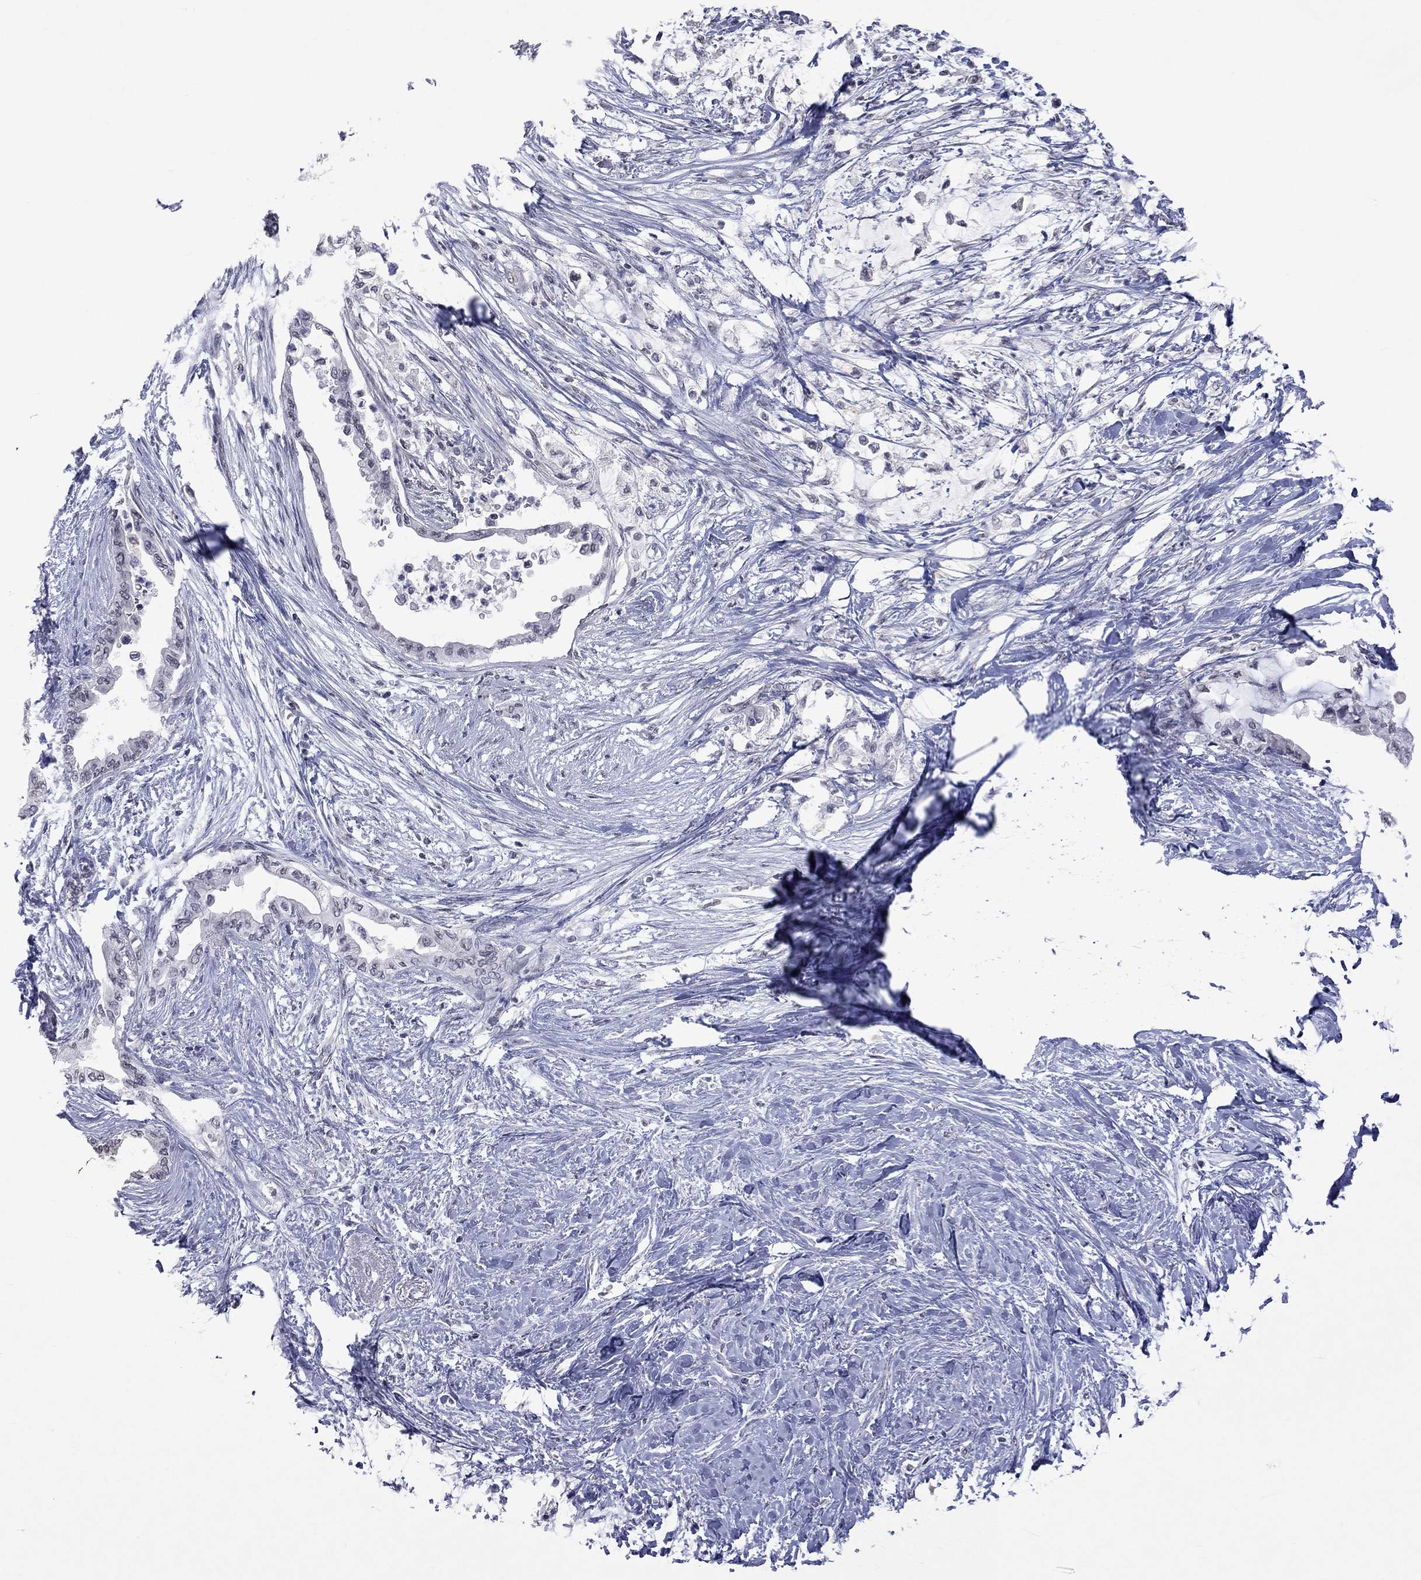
{"staining": {"intensity": "negative", "quantity": "none", "location": "none"}, "tissue": "pancreatic cancer", "cell_type": "Tumor cells", "image_type": "cancer", "snomed": [{"axis": "morphology", "description": "Normal tissue, NOS"}, {"axis": "morphology", "description": "Adenocarcinoma, NOS"}, {"axis": "topography", "description": "Pancreas"}, {"axis": "topography", "description": "Duodenum"}], "caption": "This is a micrograph of immunohistochemistry staining of pancreatic cancer, which shows no expression in tumor cells. (DAB (3,3'-diaminobenzidine) immunohistochemistry with hematoxylin counter stain).", "gene": "TMEM143", "patient": {"sex": "female", "age": 60}}